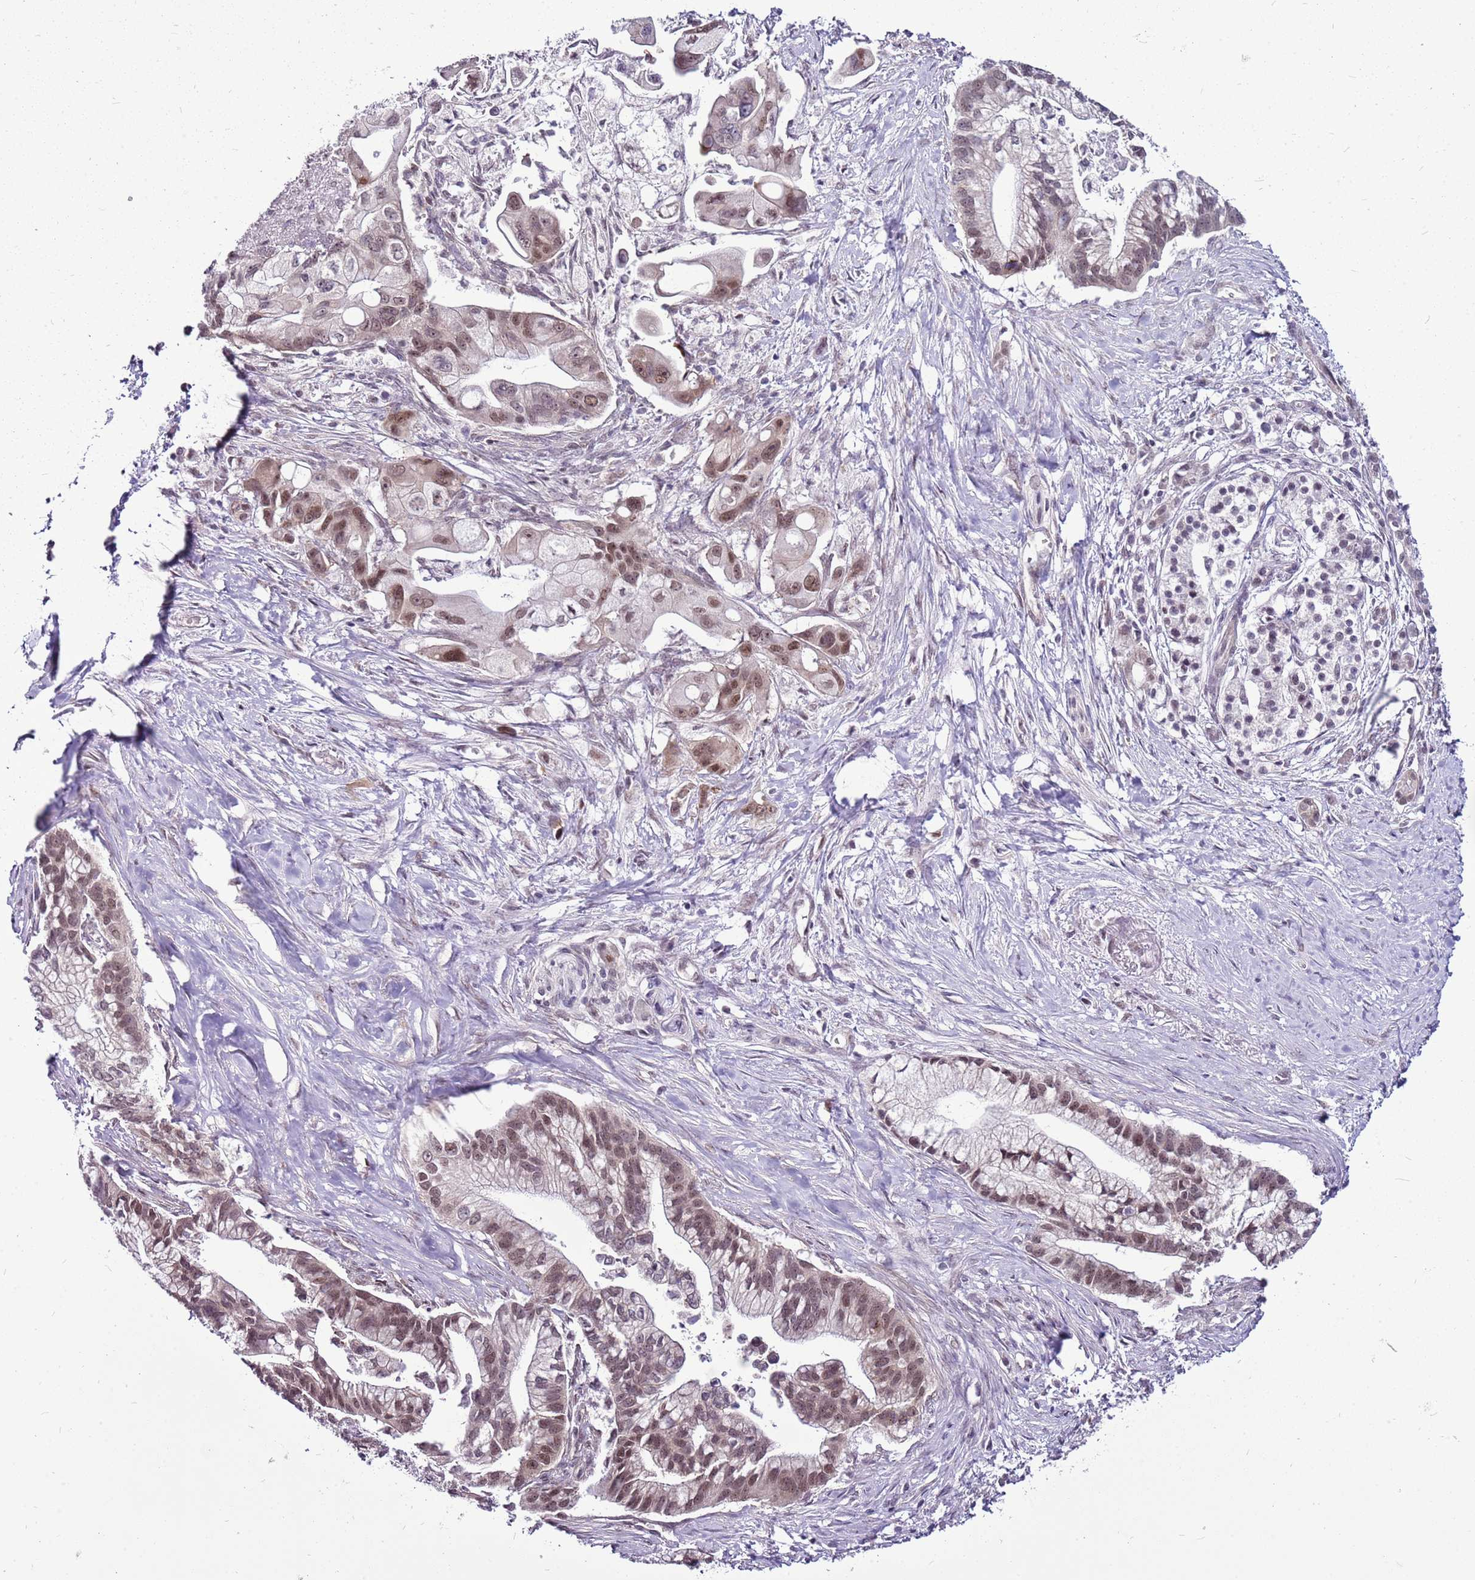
{"staining": {"intensity": "moderate", "quantity": ">75%", "location": "nuclear"}, "tissue": "pancreatic cancer", "cell_type": "Tumor cells", "image_type": "cancer", "snomed": [{"axis": "morphology", "description": "Adenocarcinoma, NOS"}, {"axis": "topography", "description": "Pancreas"}], "caption": "This is an image of immunohistochemistry (IHC) staining of pancreatic adenocarcinoma, which shows moderate positivity in the nuclear of tumor cells.", "gene": "CCDC166", "patient": {"sex": "male", "age": 68}}